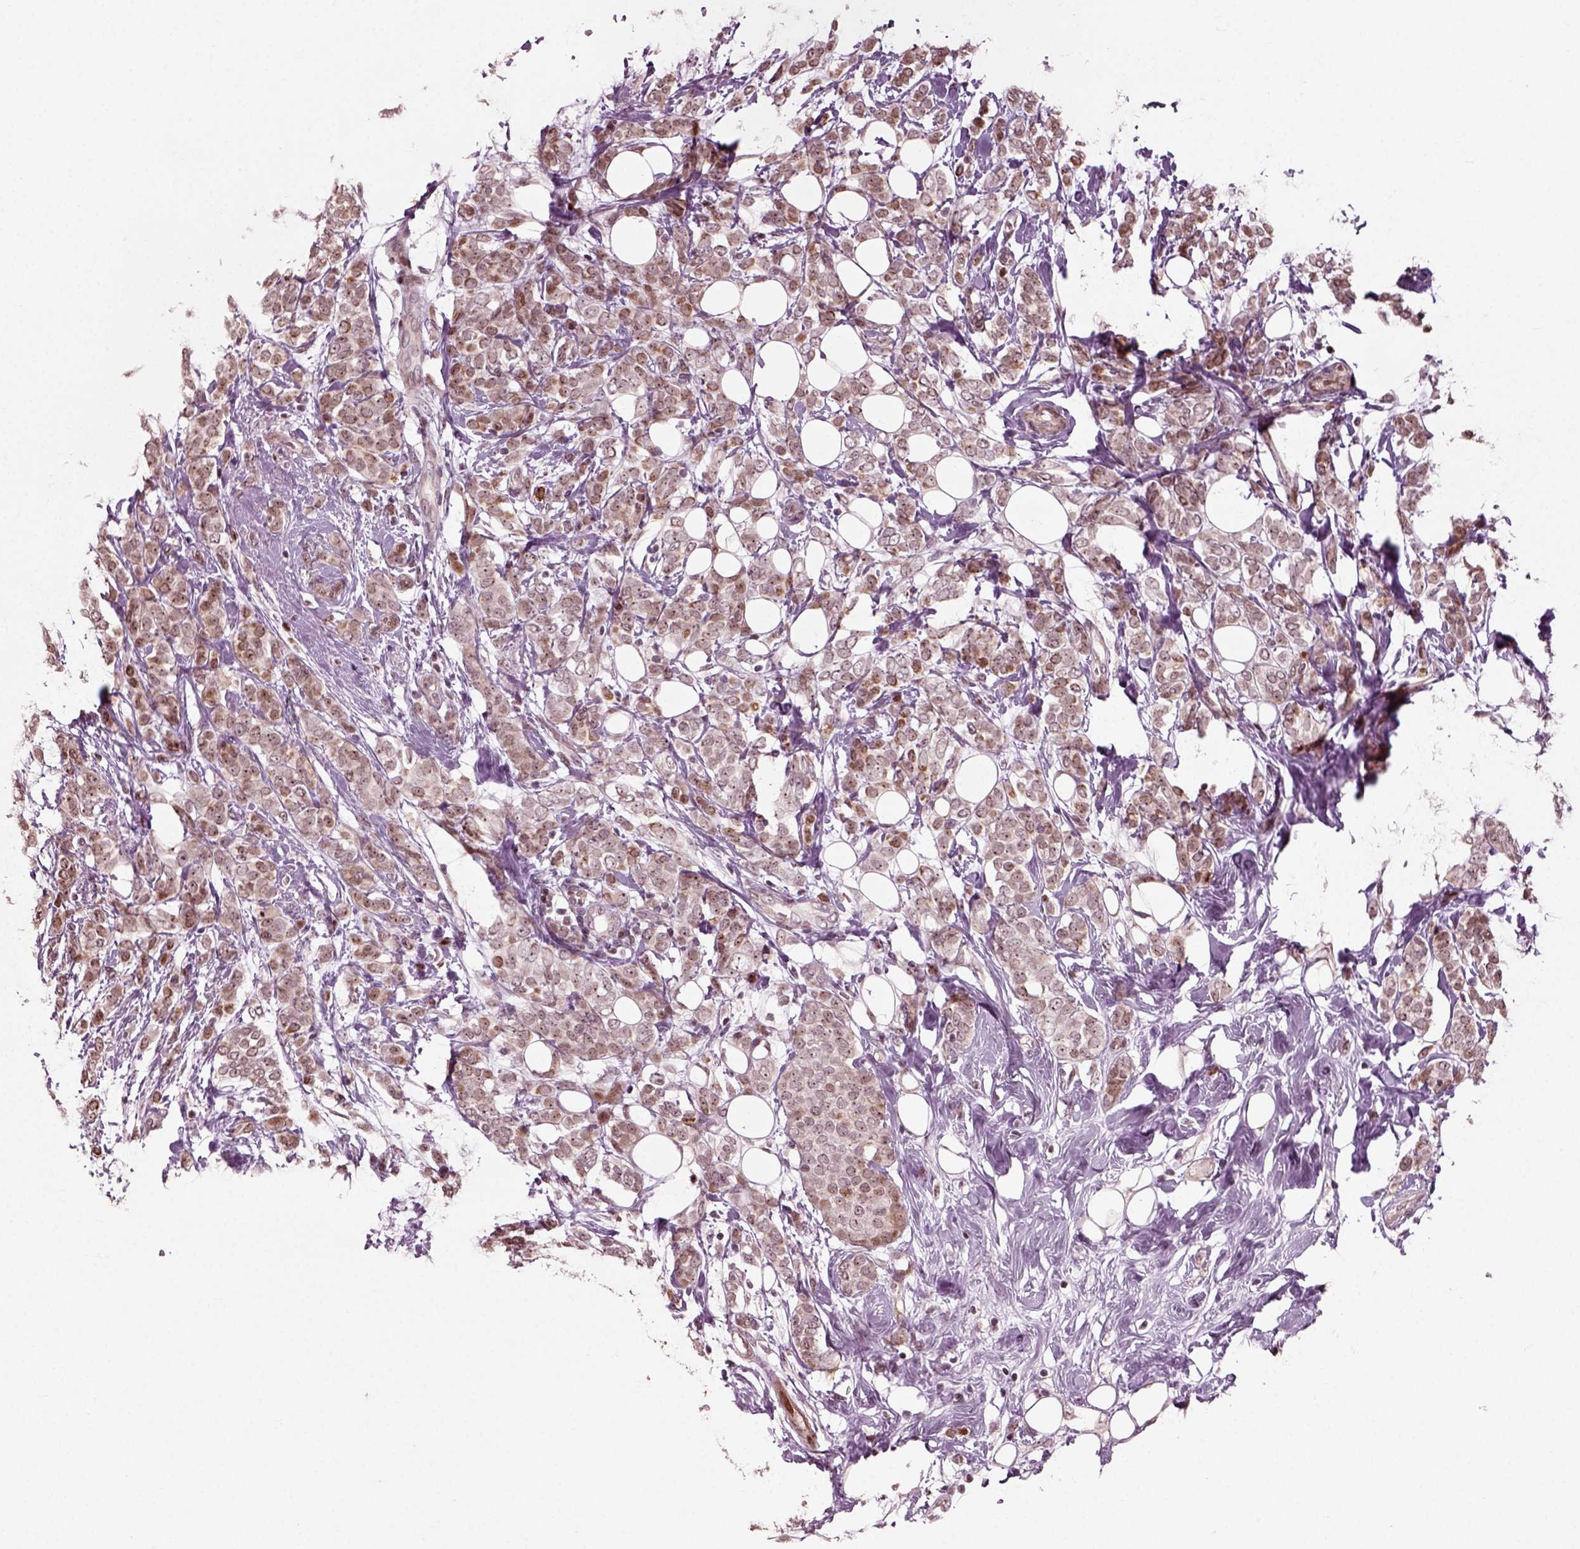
{"staining": {"intensity": "moderate", "quantity": "<25%", "location": "cytoplasmic/membranous,nuclear"}, "tissue": "breast cancer", "cell_type": "Tumor cells", "image_type": "cancer", "snomed": [{"axis": "morphology", "description": "Lobular carcinoma"}, {"axis": "topography", "description": "Breast"}], "caption": "Immunohistochemistry (IHC) photomicrograph of human breast cancer stained for a protein (brown), which reveals low levels of moderate cytoplasmic/membranous and nuclear expression in approximately <25% of tumor cells.", "gene": "CDC14A", "patient": {"sex": "female", "age": 49}}